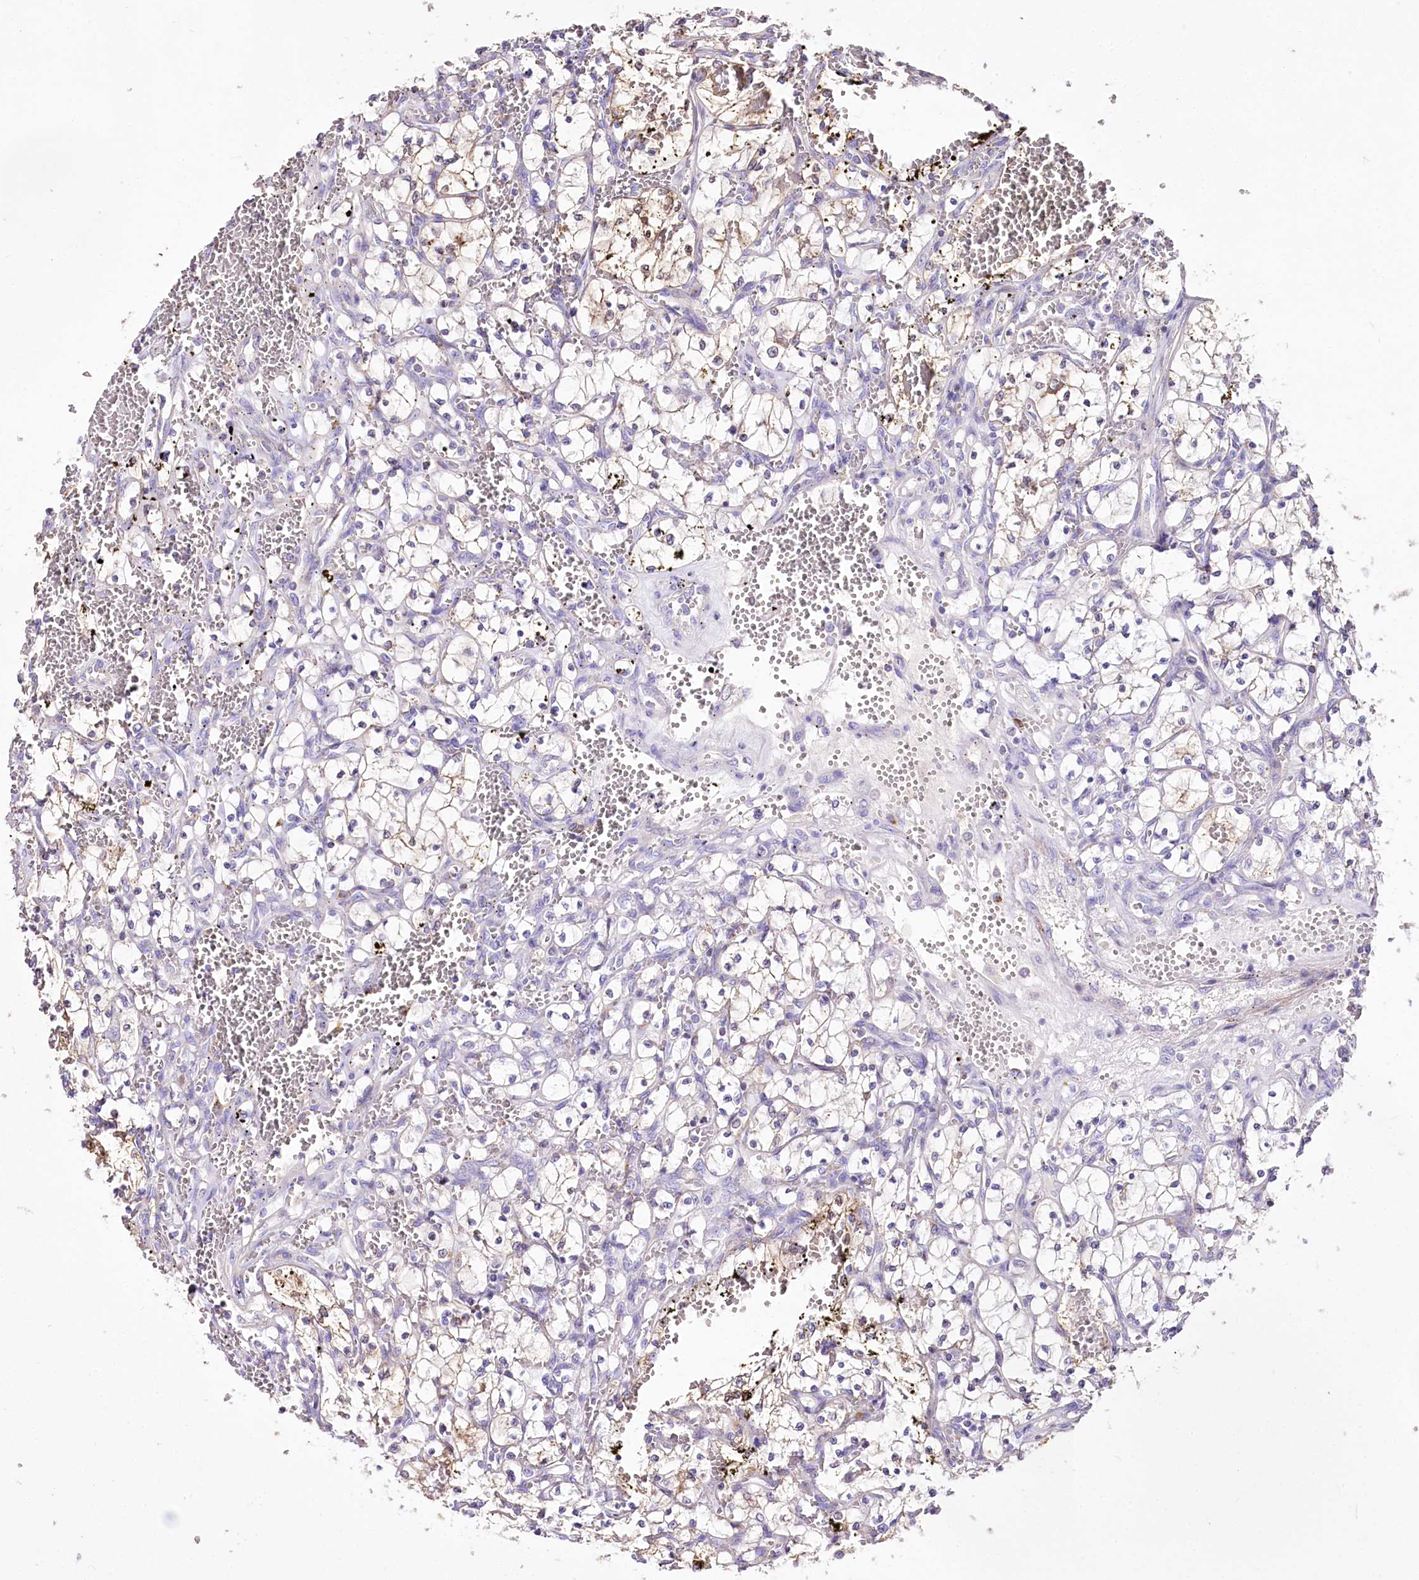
{"staining": {"intensity": "weak", "quantity": "25%-75%", "location": "cytoplasmic/membranous"}, "tissue": "renal cancer", "cell_type": "Tumor cells", "image_type": "cancer", "snomed": [{"axis": "morphology", "description": "Adenocarcinoma, NOS"}, {"axis": "topography", "description": "Kidney"}], "caption": "Brown immunohistochemical staining in human renal cancer (adenocarcinoma) demonstrates weak cytoplasmic/membranous expression in about 25%-75% of tumor cells. Immunohistochemistry stains the protein in brown and the nuclei are stained blue.", "gene": "PTER", "patient": {"sex": "female", "age": 69}}